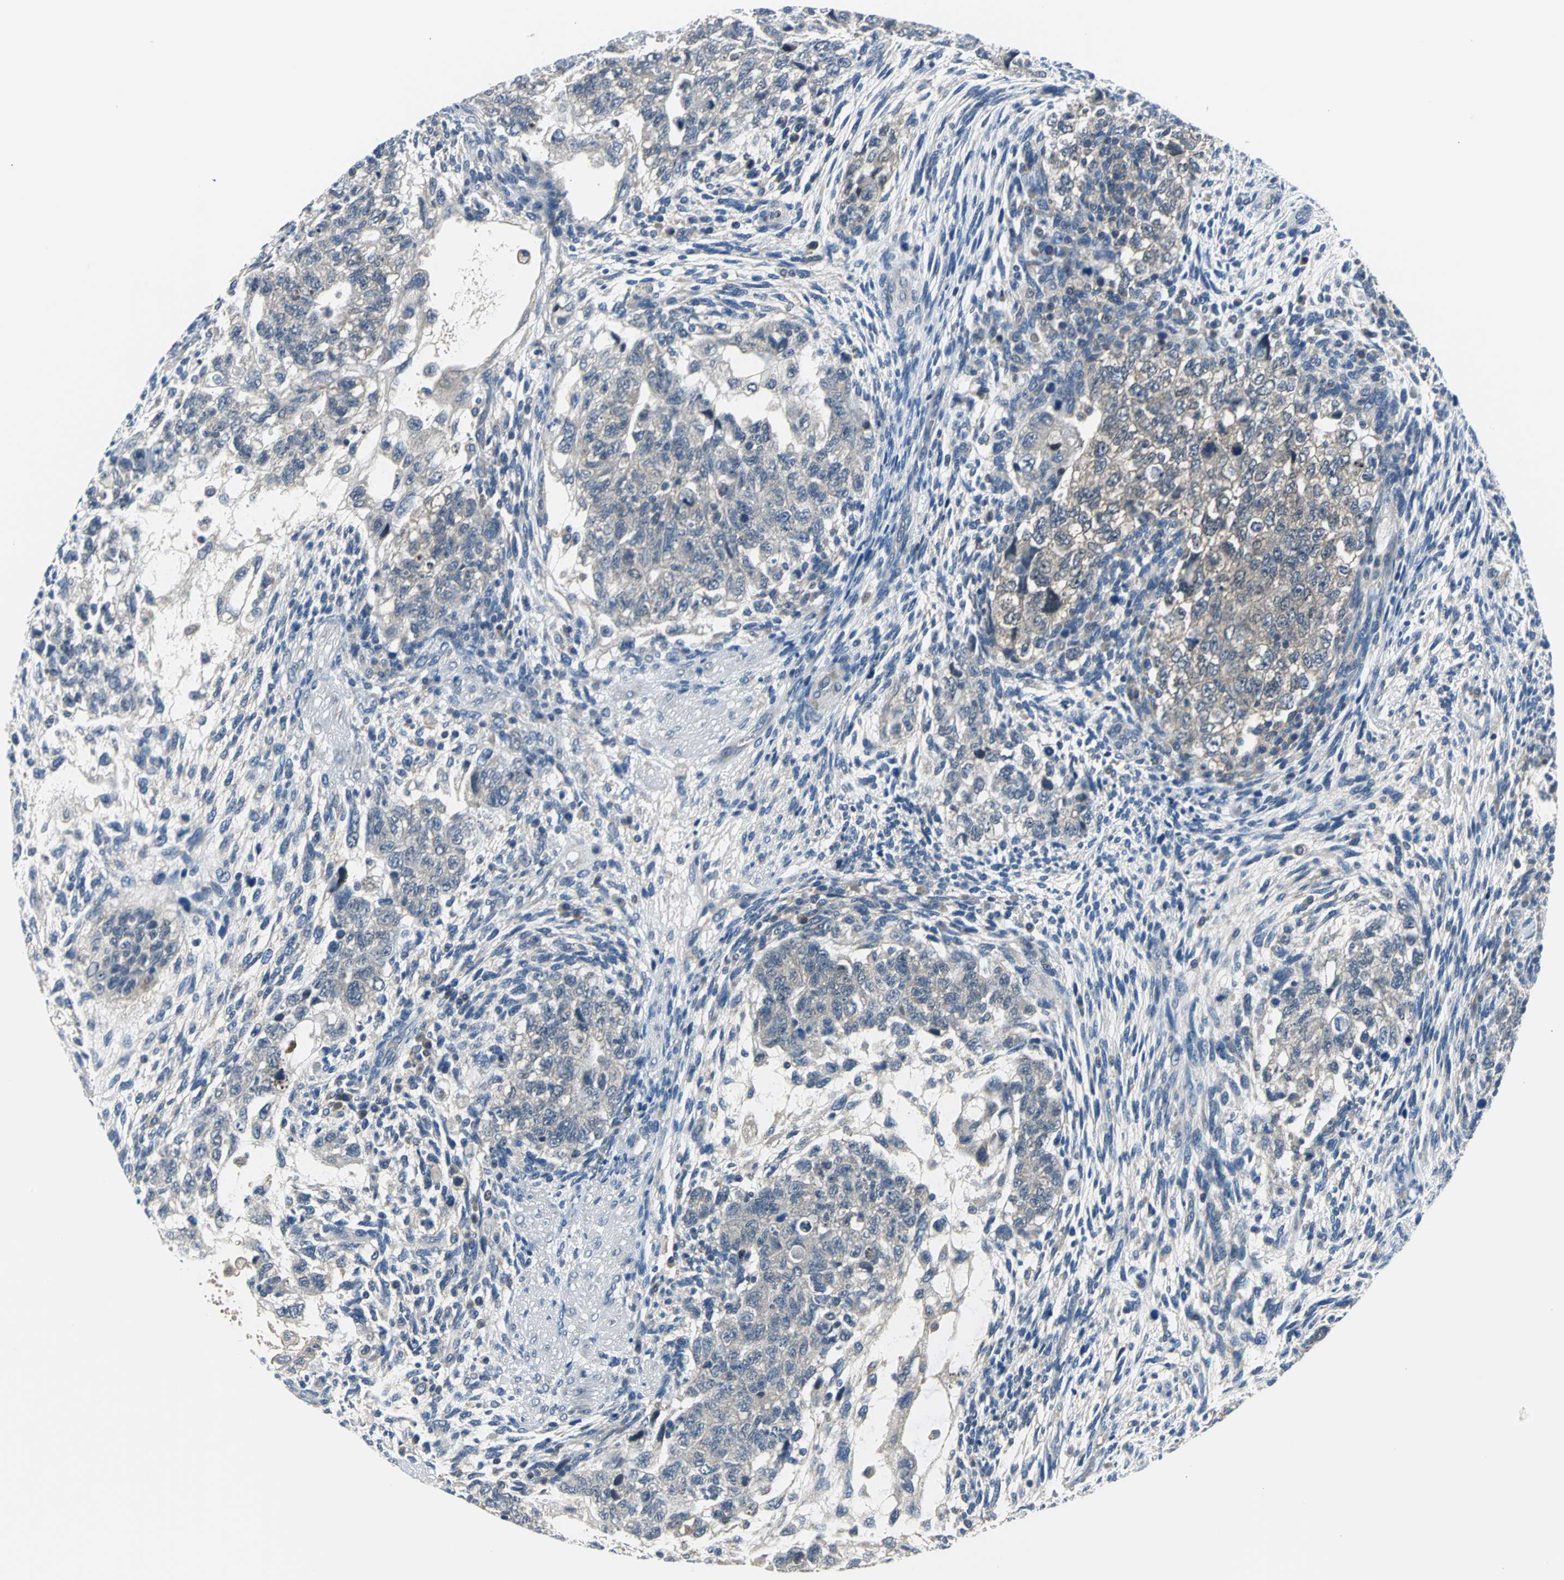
{"staining": {"intensity": "weak", "quantity": "25%-75%", "location": "cytoplasmic/membranous"}, "tissue": "testis cancer", "cell_type": "Tumor cells", "image_type": "cancer", "snomed": [{"axis": "morphology", "description": "Normal tissue, NOS"}, {"axis": "morphology", "description": "Carcinoma, Embryonal, NOS"}, {"axis": "topography", "description": "Testis"}], "caption": "Immunohistochemistry (DAB (3,3'-diaminobenzidine)) staining of human testis embryonal carcinoma exhibits weak cytoplasmic/membranous protein positivity in about 25%-75% of tumor cells.", "gene": "ZNF415", "patient": {"sex": "male", "age": 36}}